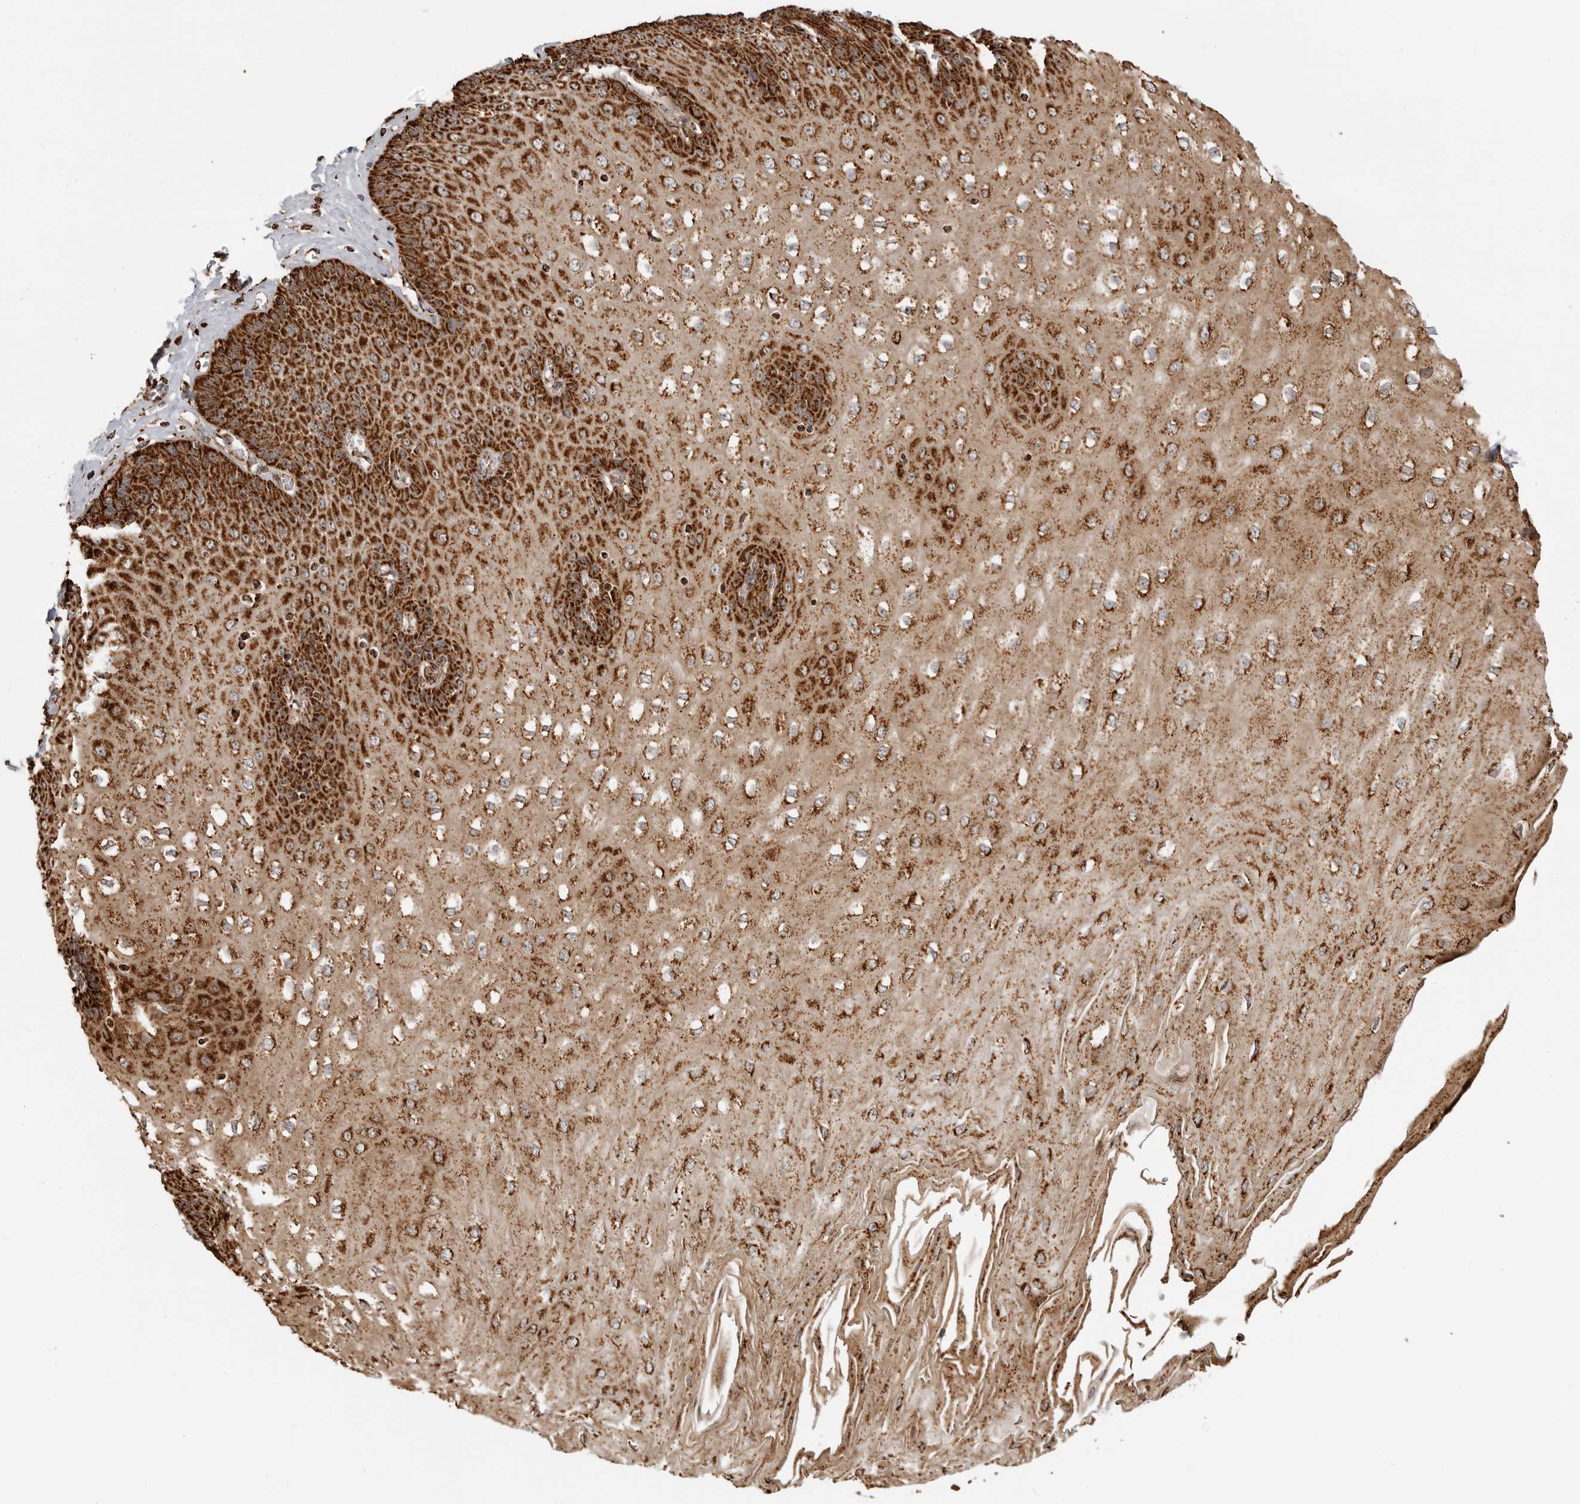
{"staining": {"intensity": "strong", "quantity": ">75%", "location": "cytoplasmic/membranous"}, "tissue": "esophagus", "cell_type": "Squamous epithelial cells", "image_type": "normal", "snomed": [{"axis": "morphology", "description": "Normal tissue, NOS"}, {"axis": "topography", "description": "Esophagus"}], "caption": "The immunohistochemical stain shows strong cytoplasmic/membranous positivity in squamous epithelial cells of benign esophagus.", "gene": "BMP2K", "patient": {"sex": "male", "age": 60}}